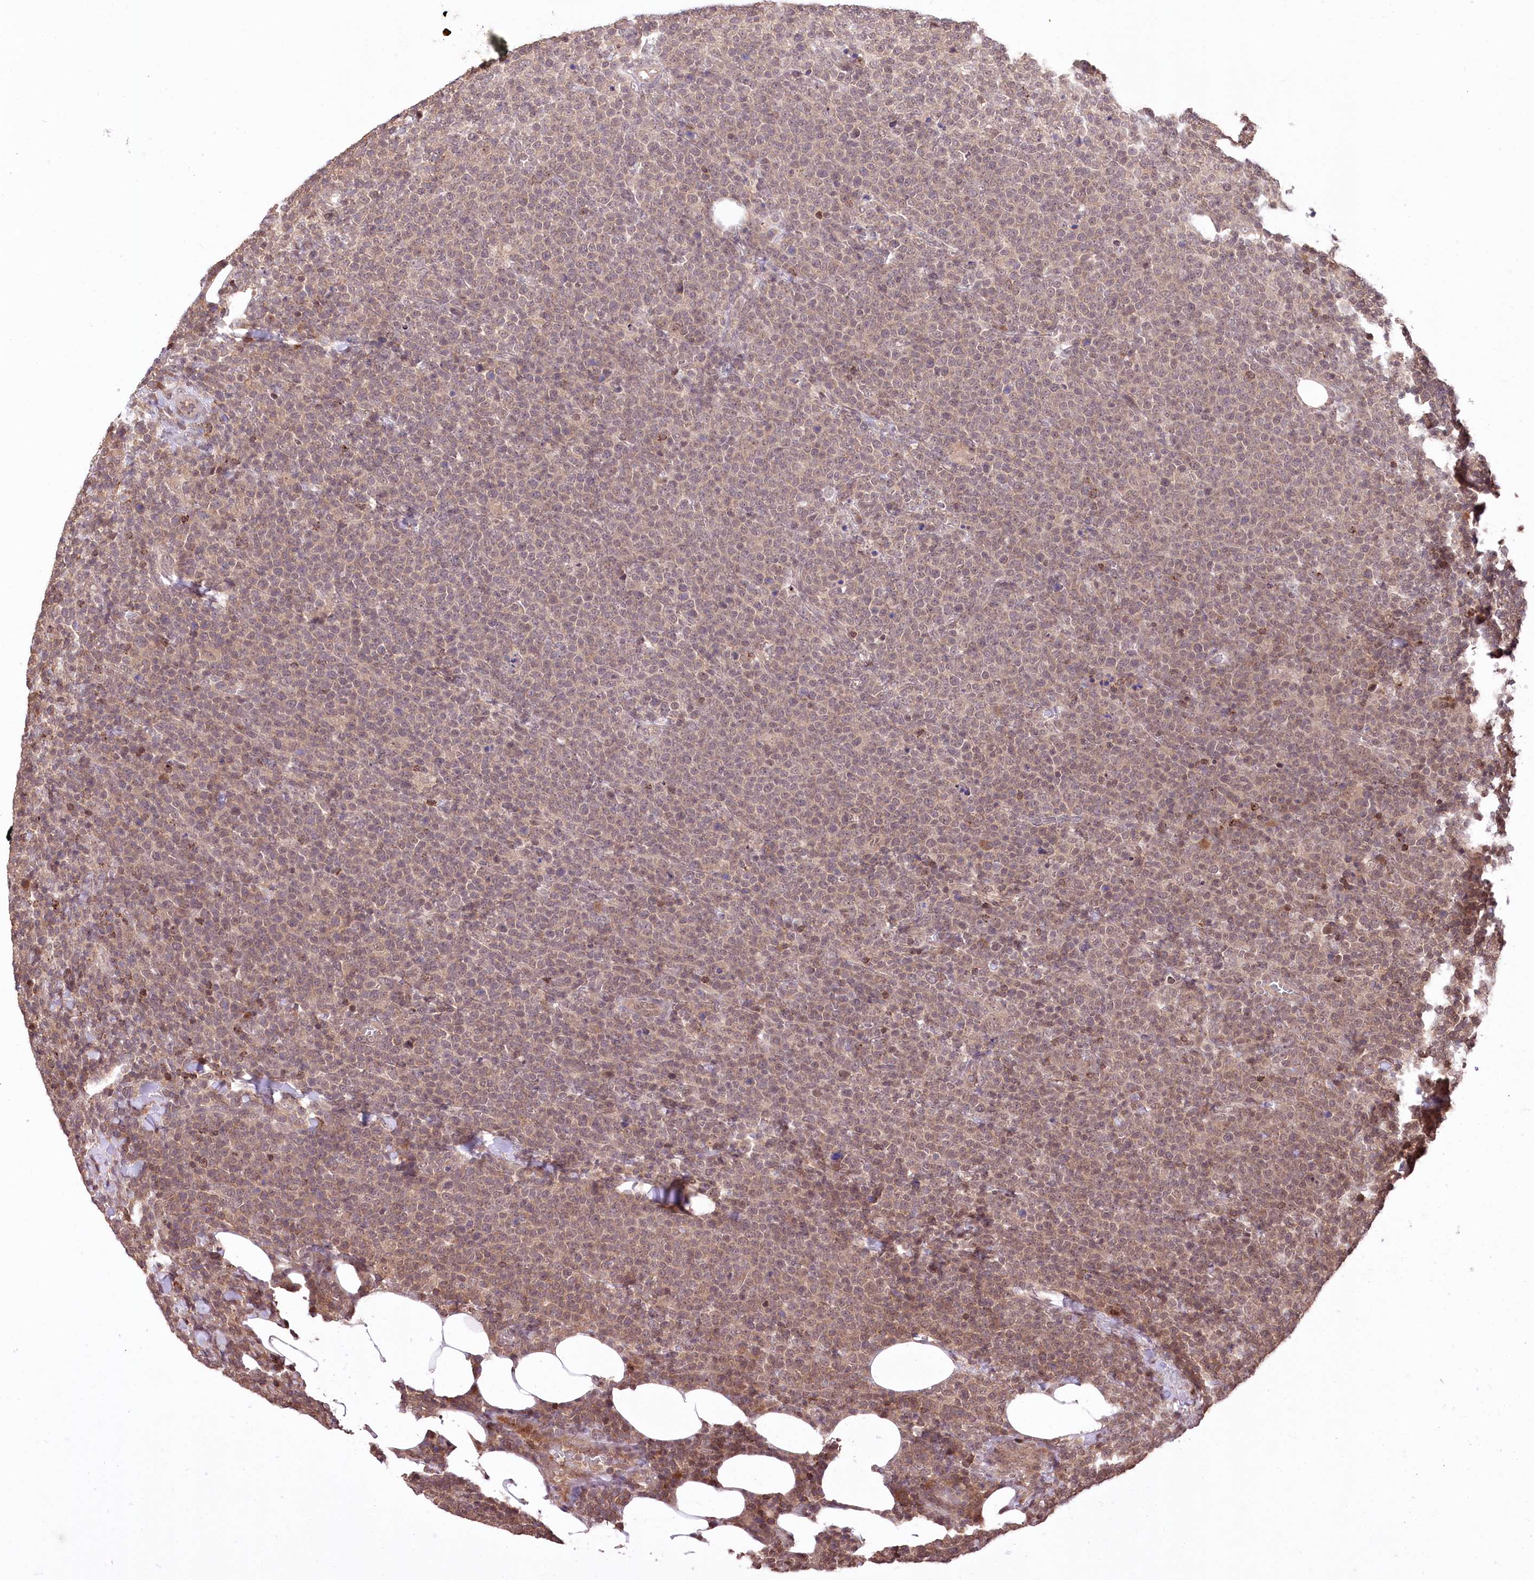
{"staining": {"intensity": "weak", "quantity": ">75%", "location": "cytoplasmic/membranous"}, "tissue": "lymphoma", "cell_type": "Tumor cells", "image_type": "cancer", "snomed": [{"axis": "morphology", "description": "Malignant lymphoma, non-Hodgkin's type, High grade"}, {"axis": "topography", "description": "Lymph node"}], "caption": "Malignant lymphoma, non-Hodgkin's type (high-grade) stained with a protein marker exhibits weak staining in tumor cells.", "gene": "CCSER2", "patient": {"sex": "male", "age": 61}}